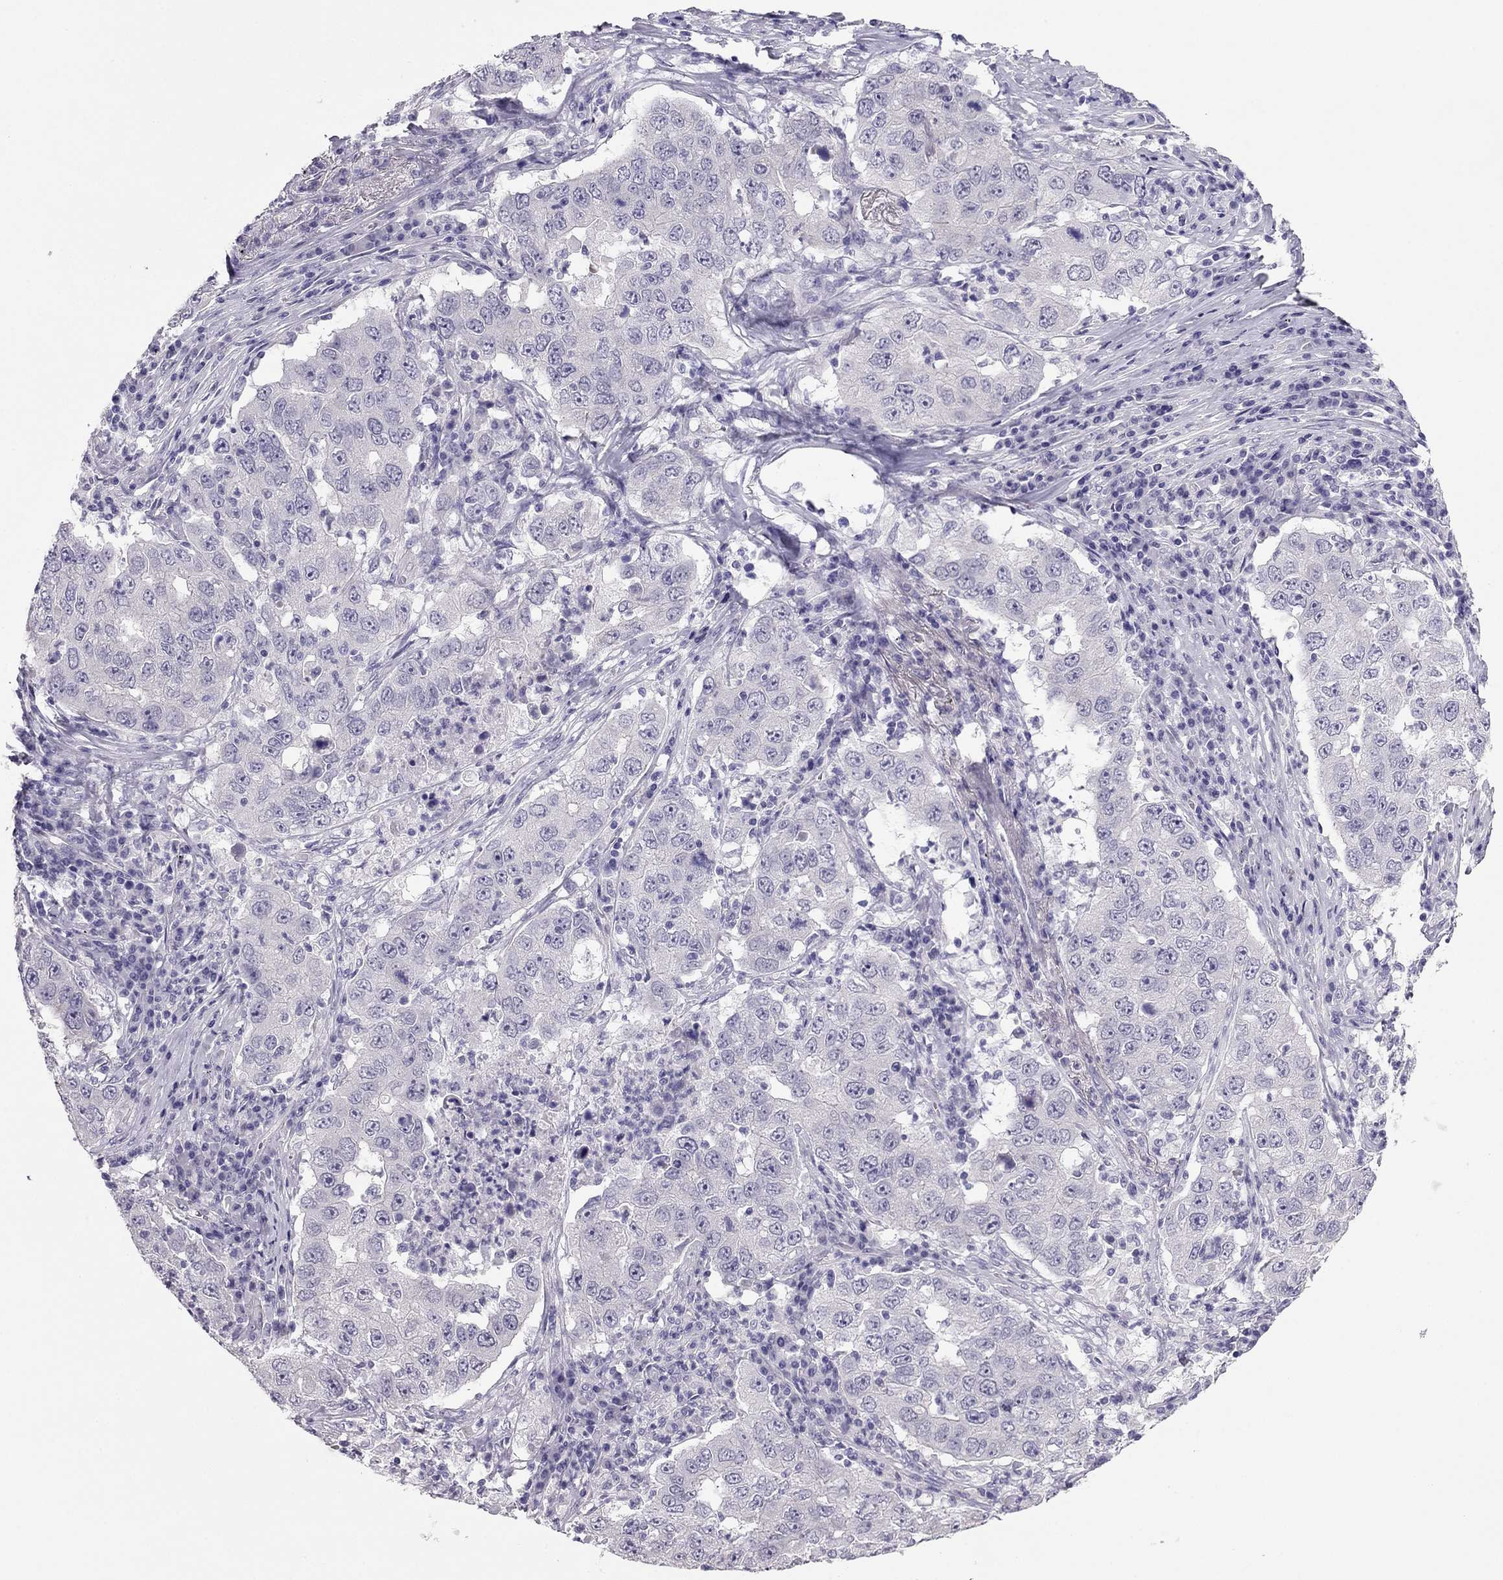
{"staining": {"intensity": "negative", "quantity": "none", "location": "none"}, "tissue": "lung cancer", "cell_type": "Tumor cells", "image_type": "cancer", "snomed": [{"axis": "morphology", "description": "Adenocarcinoma, NOS"}, {"axis": "topography", "description": "Lung"}], "caption": "The image demonstrates no staining of tumor cells in lung cancer. The staining was performed using DAB to visualize the protein expression in brown, while the nuclei were stained in blue with hematoxylin (Magnification: 20x).", "gene": "PDE6A", "patient": {"sex": "male", "age": 73}}